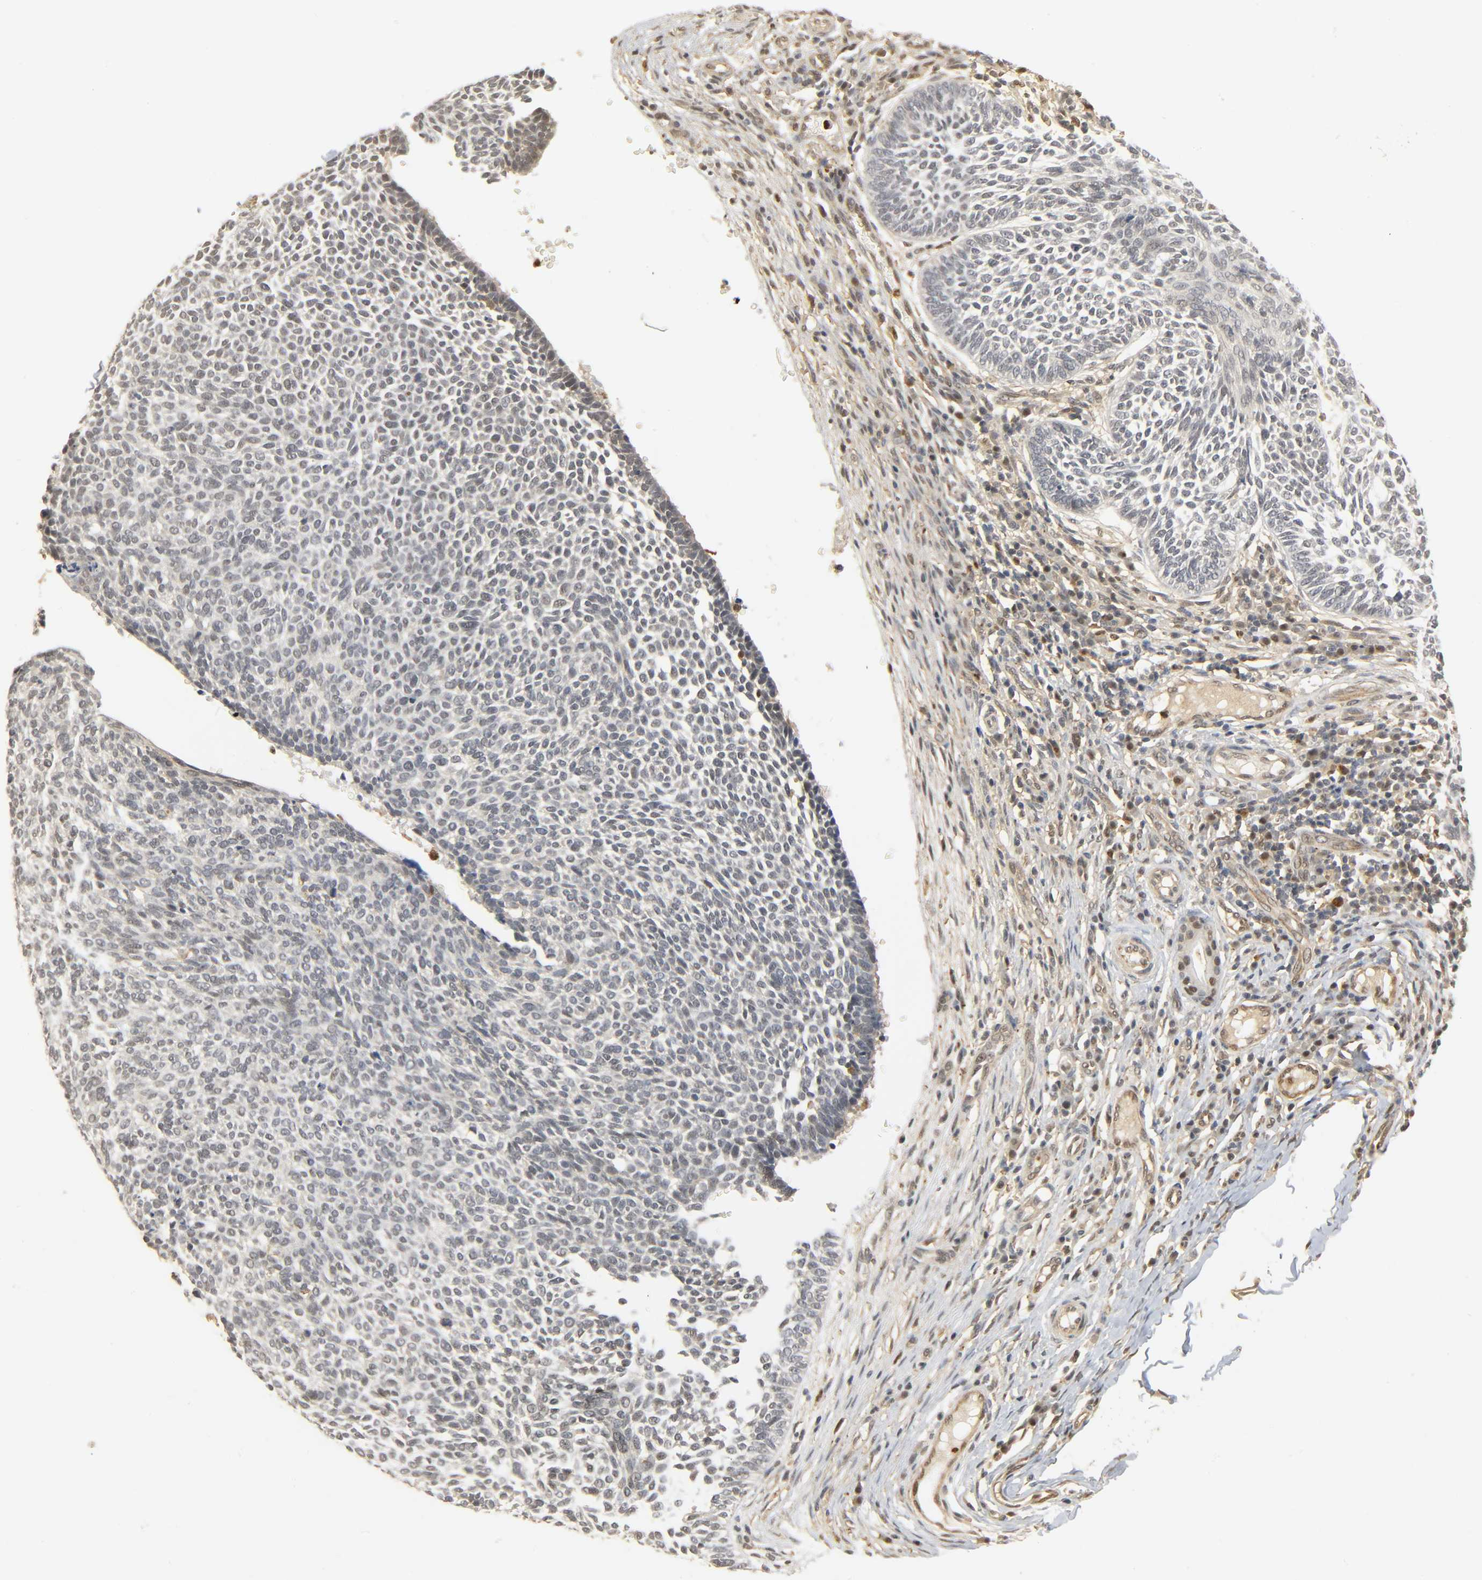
{"staining": {"intensity": "negative", "quantity": "none", "location": "none"}, "tissue": "skin cancer", "cell_type": "Tumor cells", "image_type": "cancer", "snomed": [{"axis": "morphology", "description": "Normal tissue, NOS"}, {"axis": "morphology", "description": "Basal cell carcinoma"}, {"axis": "topography", "description": "Skin"}], "caption": "Immunohistochemical staining of human skin basal cell carcinoma demonstrates no significant expression in tumor cells. The staining was performed using DAB (3,3'-diaminobenzidine) to visualize the protein expression in brown, while the nuclei were stained in blue with hematoxylin (Magnification: 20x).", "gene": "ZFPM2", "patient": {"sex": "male", "age": 87}}